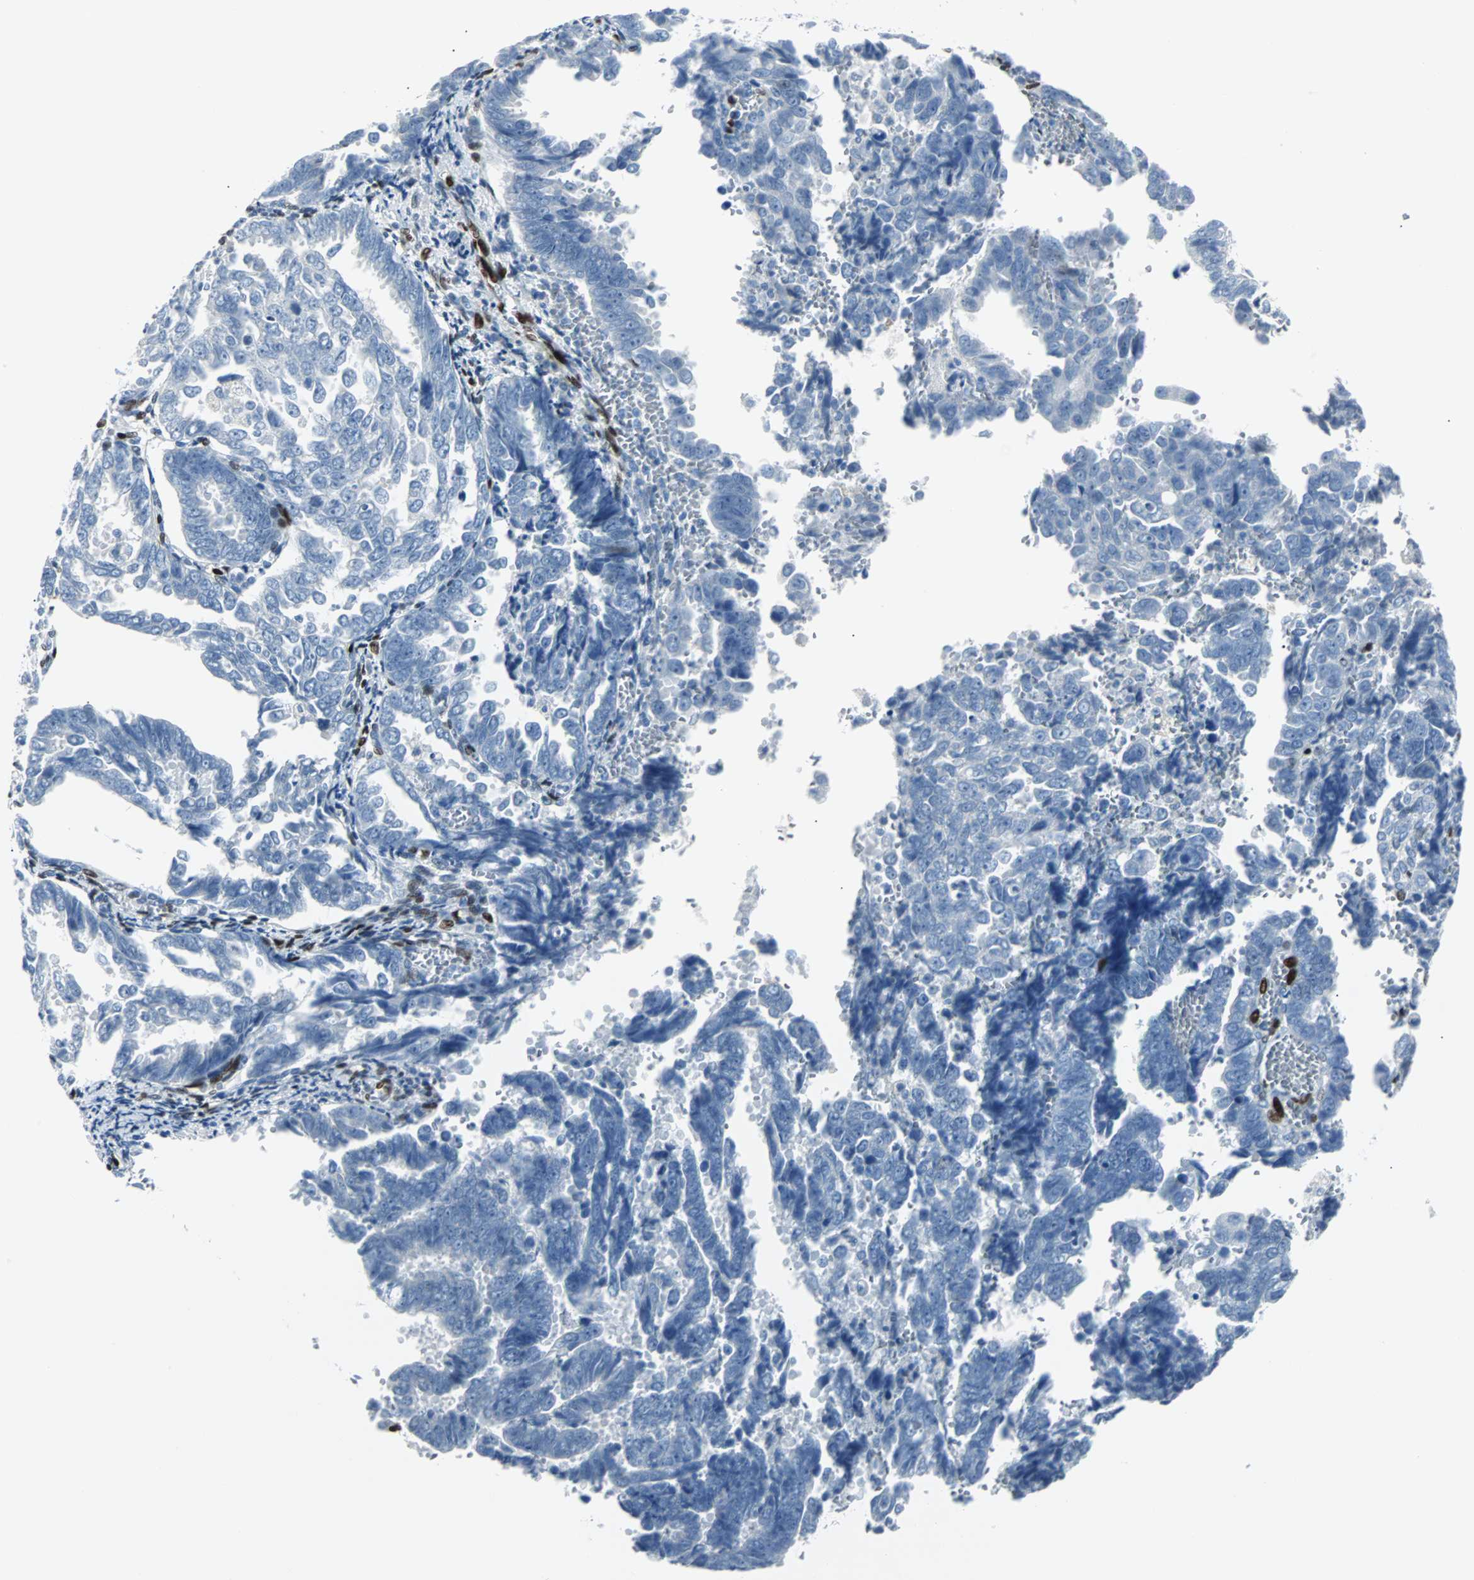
{"staining": {"intensity": "negative", "quantity": "none", "location": "none"}, "tissue": "endometrial cancer", "cell_type": "Tumor cells", "image_type": "cancer", "snomed": [{"axis": "morphology", "description": "Adenocarcinoma, NOS"}, {"axis": "topography", "description": "Endometrium"}], "caption": "Tumor cells show no significant protein expression in endometrial cancer.", "gene": "IL33", "patient": {"sex": "female", "age": 75}}